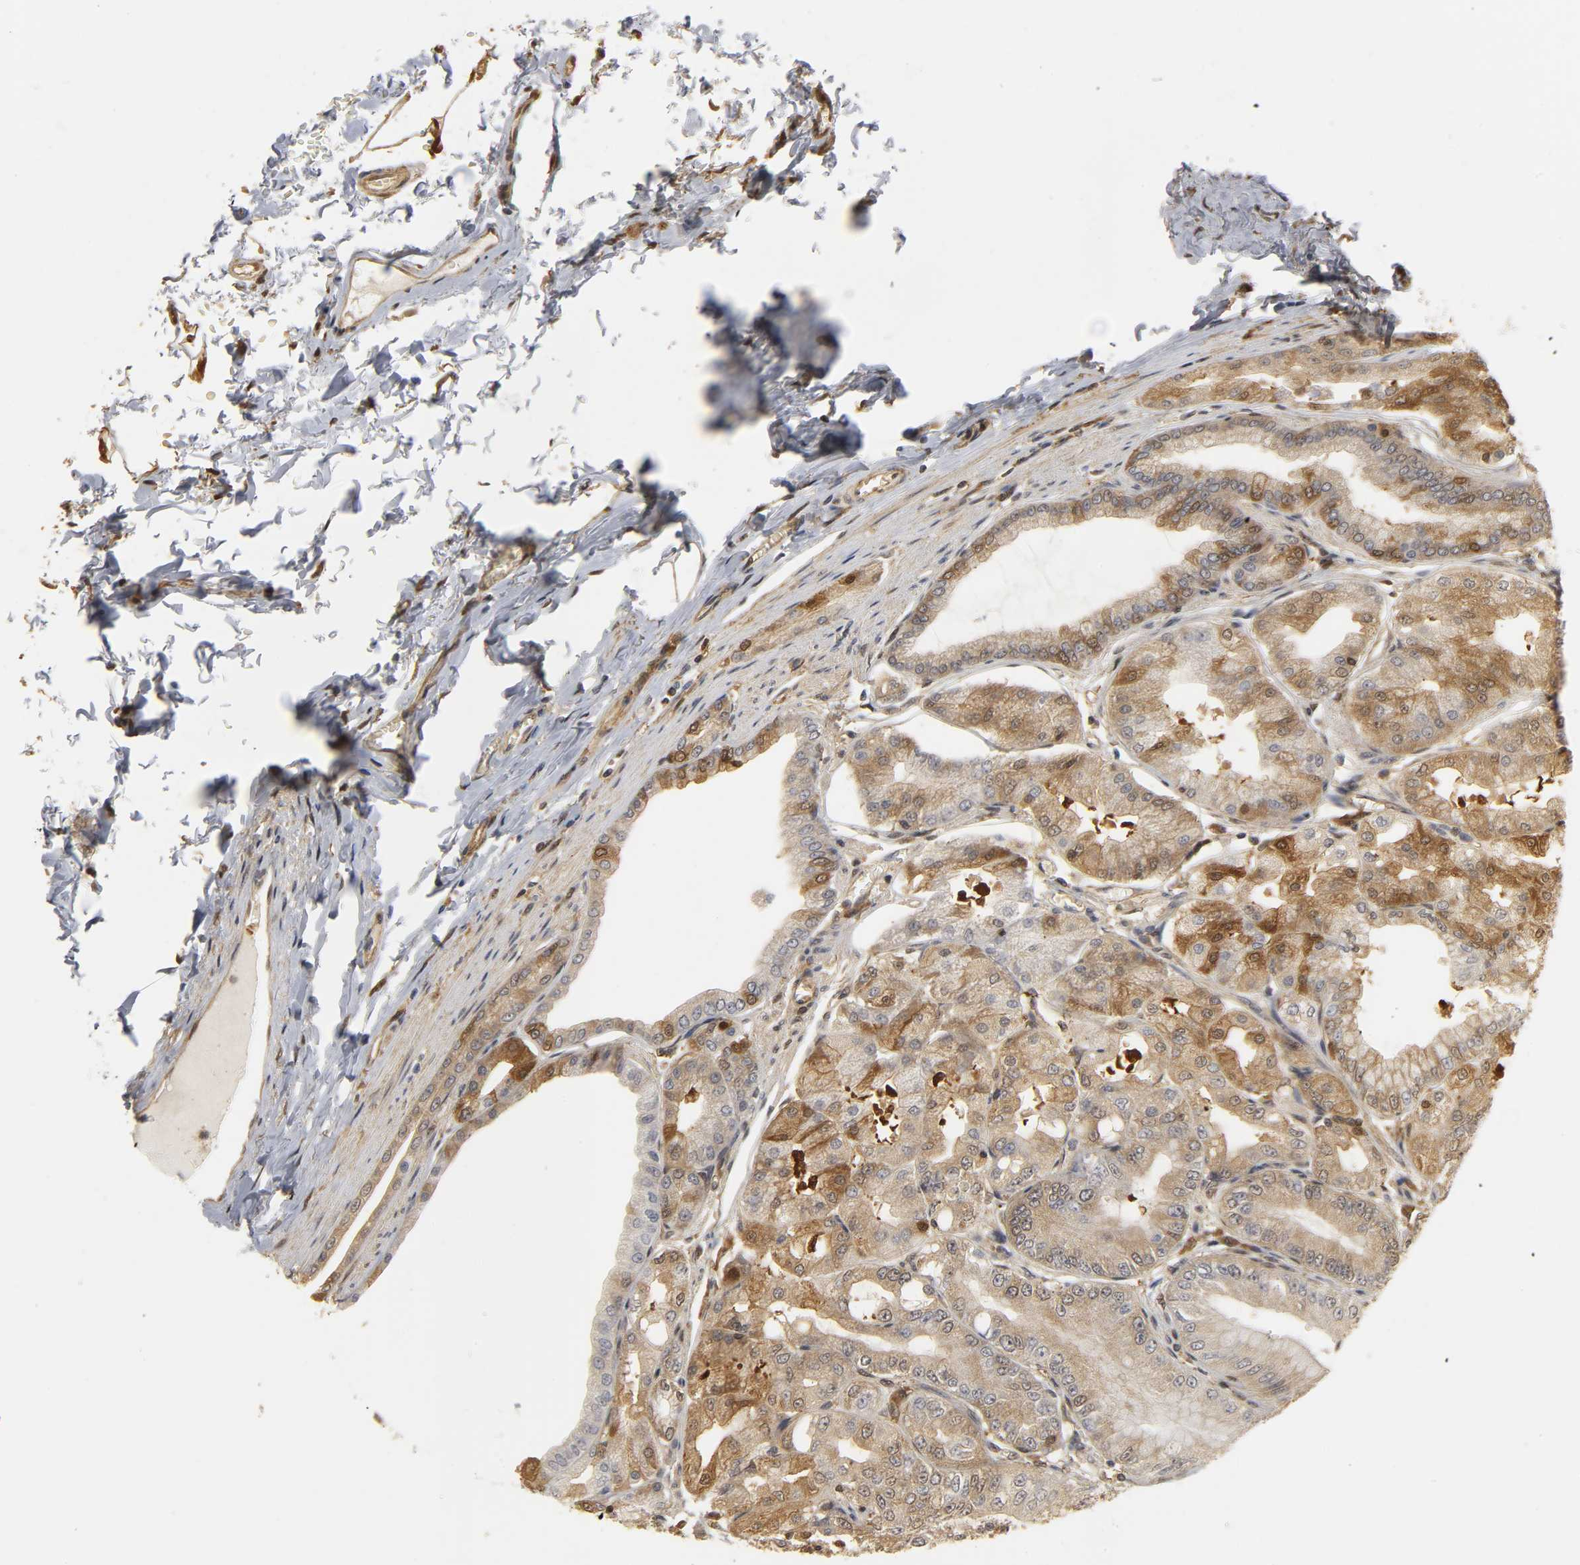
{"staining": {"intensity": "strong", "quantity": ">75%", "location": "cytoplasmic/membranous,nuclear"}, "tissue": "stomach", "cell_type": "Glandular cells", "image_type": "normal", "snomed": [{"axis": "morphology", "description": "Normal tissue, NOS"}, {"axis": "topography", "description": "Stomach, lower"}], "caption": "Immunohistochemical staining of benign stomach displays high levels of strong cytoplasmic/membranous,nuclear positivity in about >75% of glandular cells. (DAB (3,3'-diaminobenzidine) IHC, brown staining for protein, blue staining for nuclei).", "gene": "PARK7", "patient": {"sex": "male", "age": 71}}